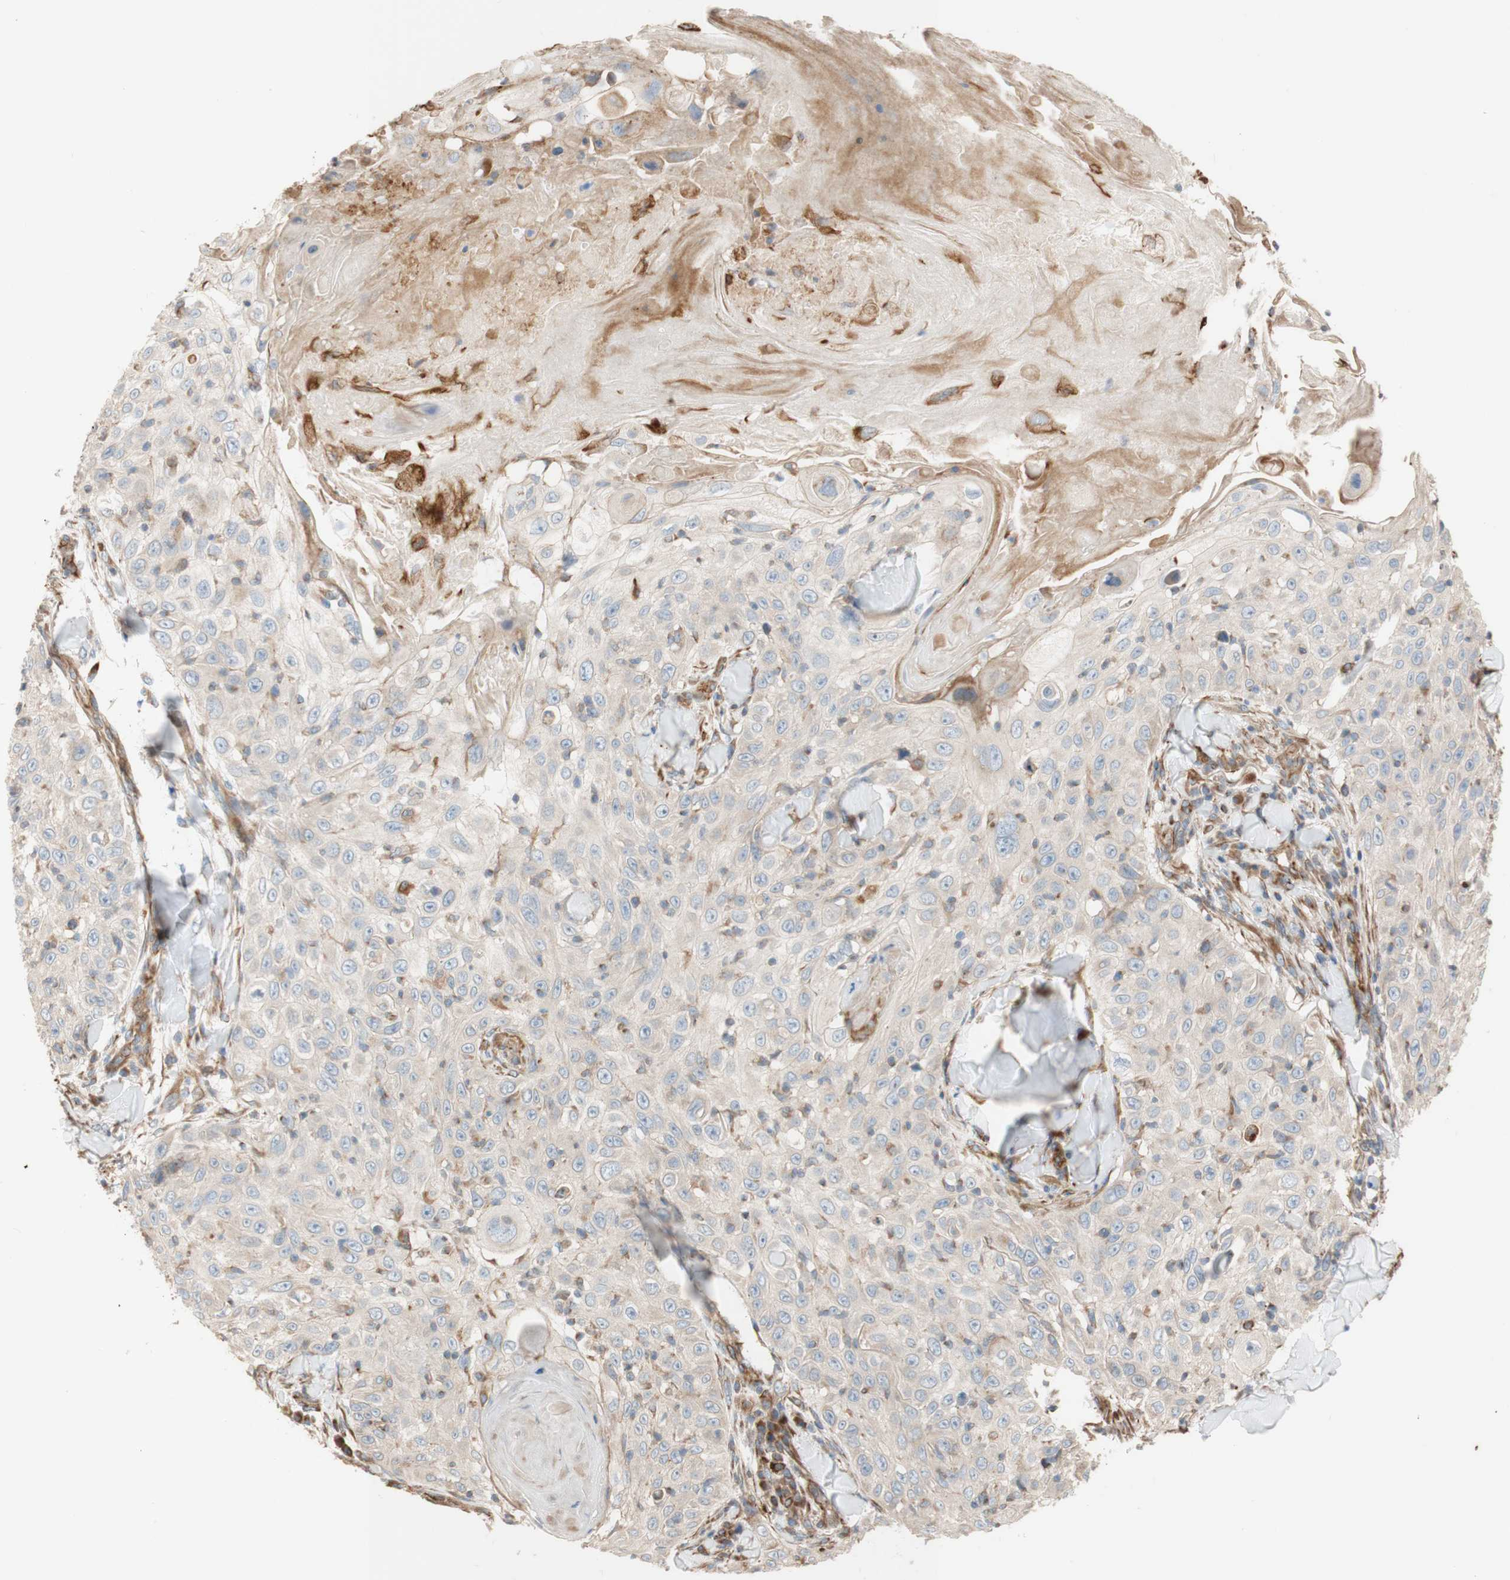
{"staining": {"intensity": "weak", "quantity": ">75%", "location": "cytoplasmic/membranous"}, "tissue": "skin cancer", "cell_type": "Tumor cells", "image_type": "cancer", "snomed": [{"axis": "morphology", "description": "Squamous cell carcinoma, NOS"}, {"axis": "topography", "description": "Skin"}], "caption": "The photomicrograph exhibits a brown stain indicating the presence of a protein in the cytoplasmic/membranous of tumor cells in skin cancer (squamous cell carcinoma).", "gene": "C1orf43", "patient": {"sex": "male", "age": 86}}